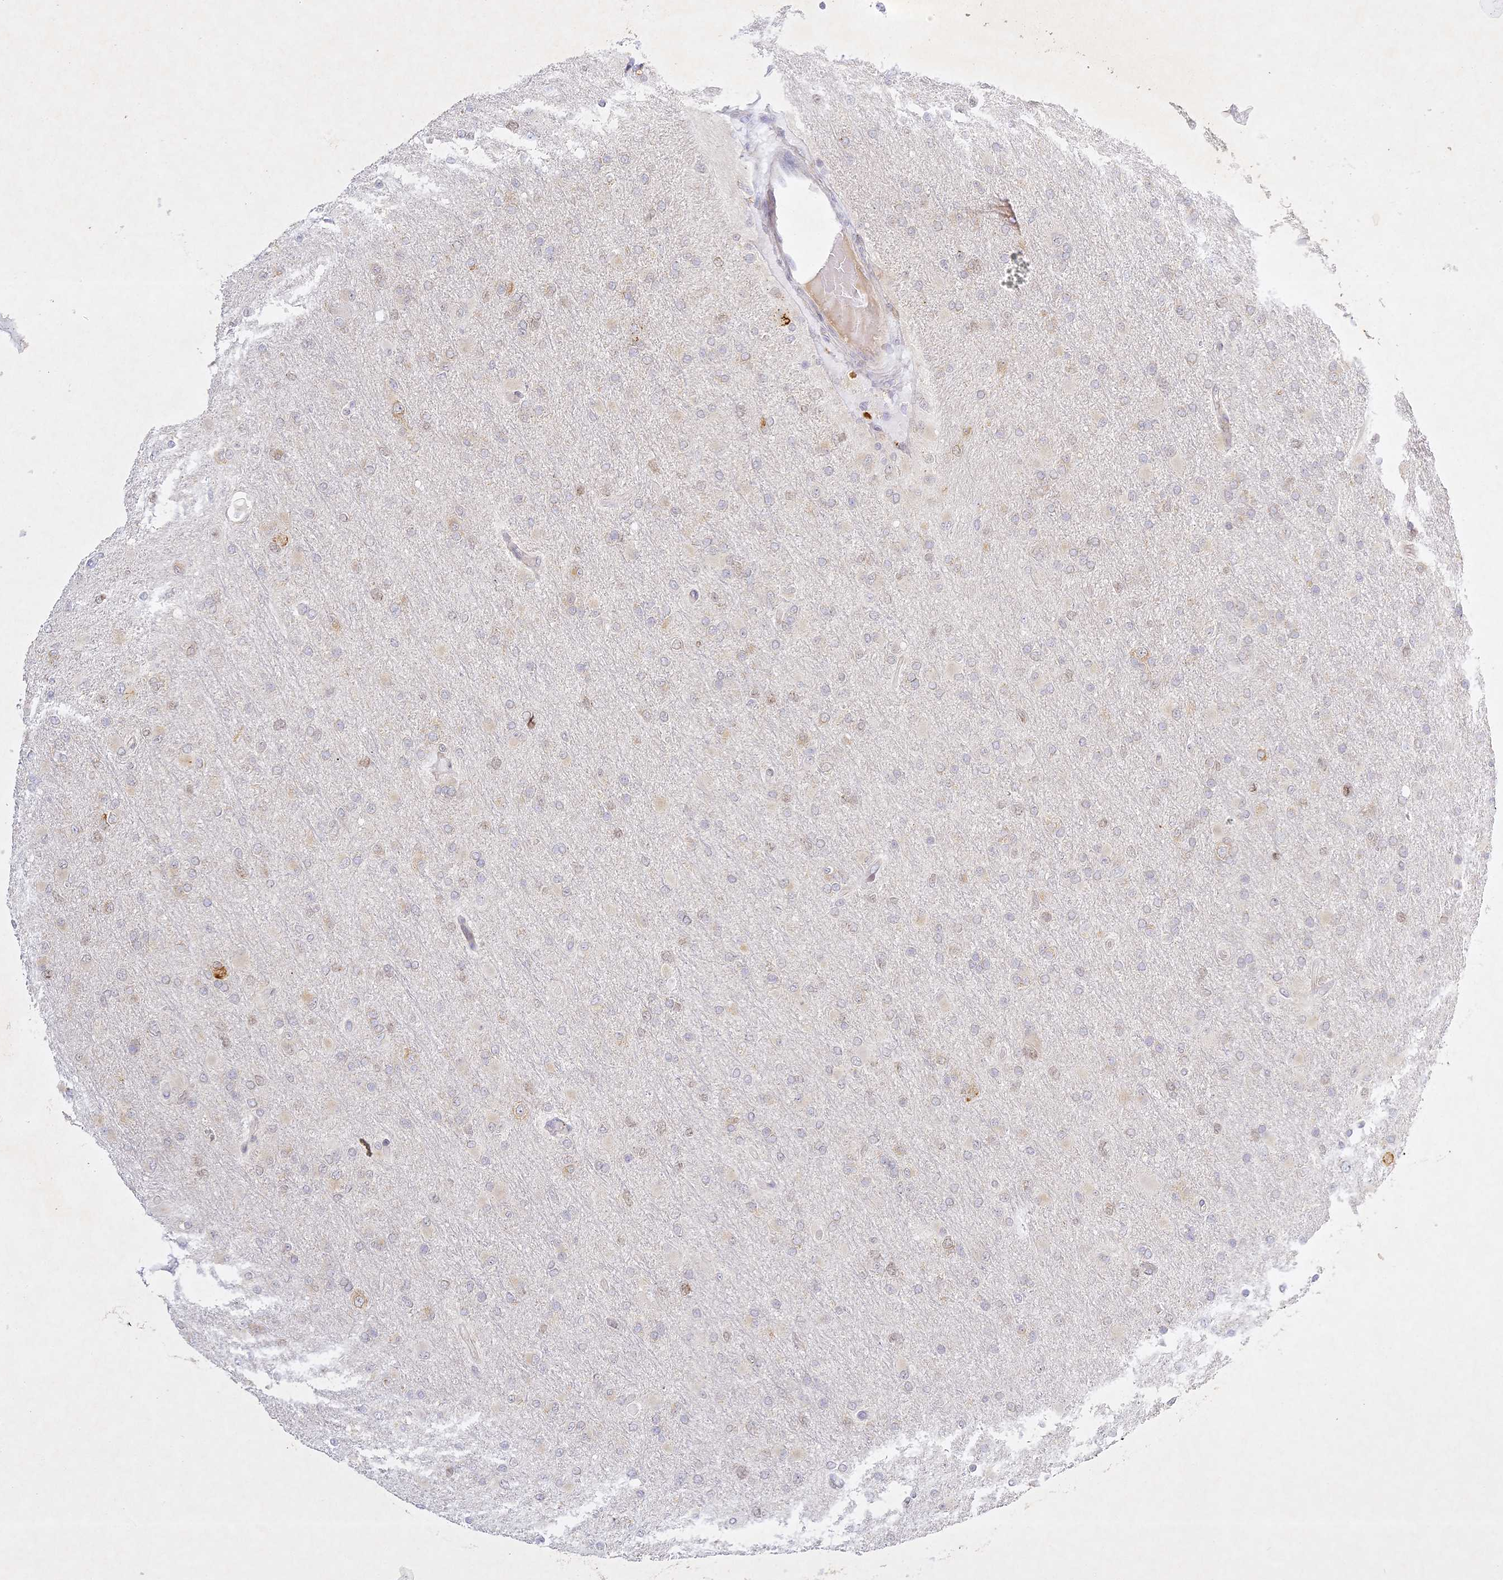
{"staining": {"intensity": "negative", "quantity": "none", "location": "none"}, "tissue": "glioma", "cell_type": "Tumor cells", "image_type": "cancer", "snomed": [{"axis": "morphology", "description": "Glioma, malignant, High grade"}, {"axis": "topography", "description": "Cerebral cortex"}], "caption": "An immunohistochemistry micrograph of malignant glioma (high-grade) is shown. There is no staining in tumor cells of malignant glioma (high-grade).", "gene": "SLC30A5", "patient": {"sex": "female", "age": 36}}